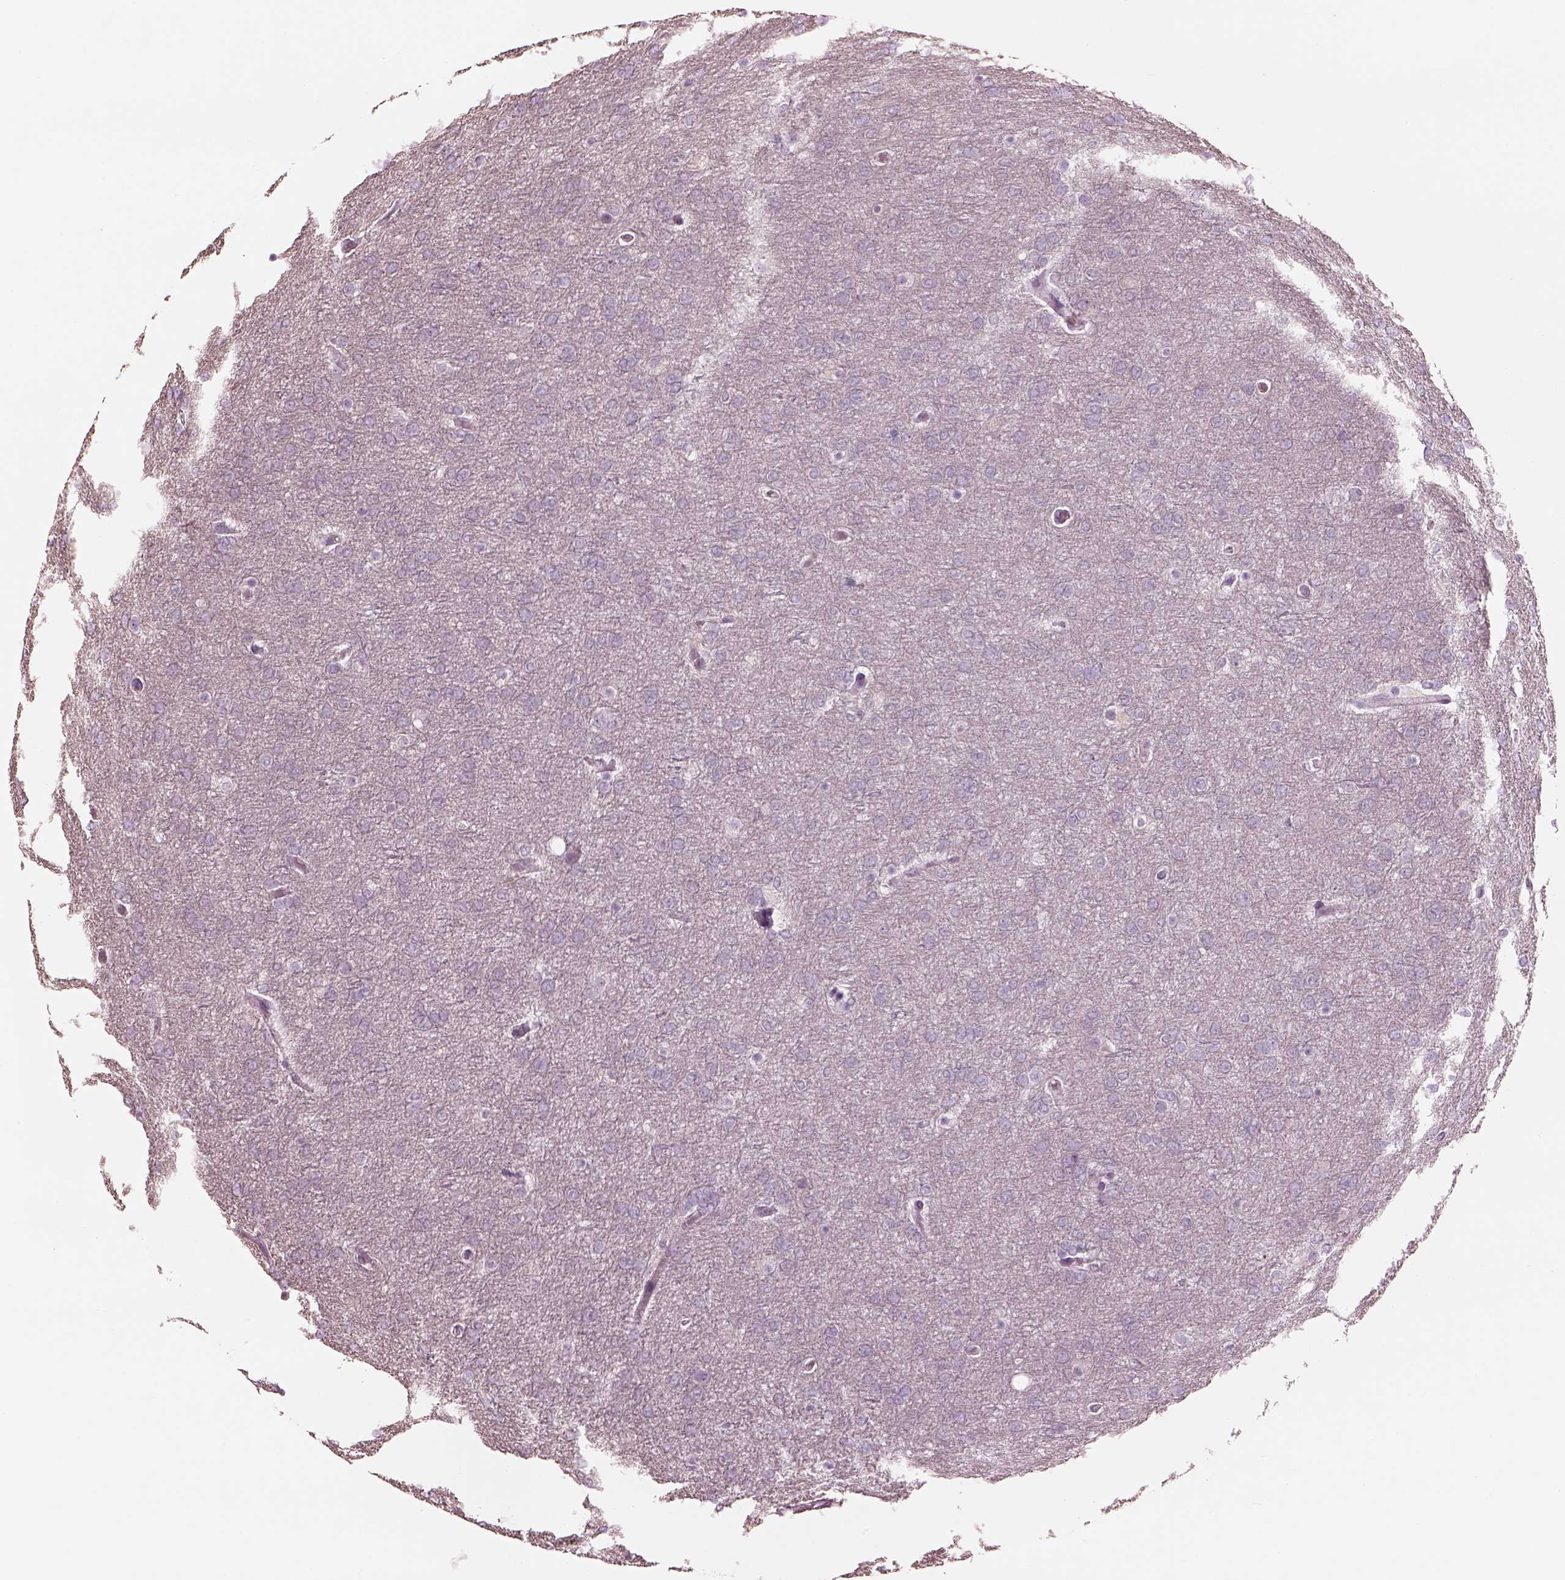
{"staining": {"intensity": "negative", "quantity": "none", "location": "none"}, "tissue": "glioma", "cell_type": "Tumor cells", "image_type": "cancer", "snomed": [{"axis": "morphology", "description": "Glioma, malignant, High grade"}, {"axis": "topography", "description": "Brain"}], "caption": "This micrograph is of glioma stained with immunohistochemistry to label a protein in brown with the nuclei are counter-stained blue. There is no expression in tumor cells.", "gene": "RSPH9", "patient": {"sex": "female", "age": 61}}